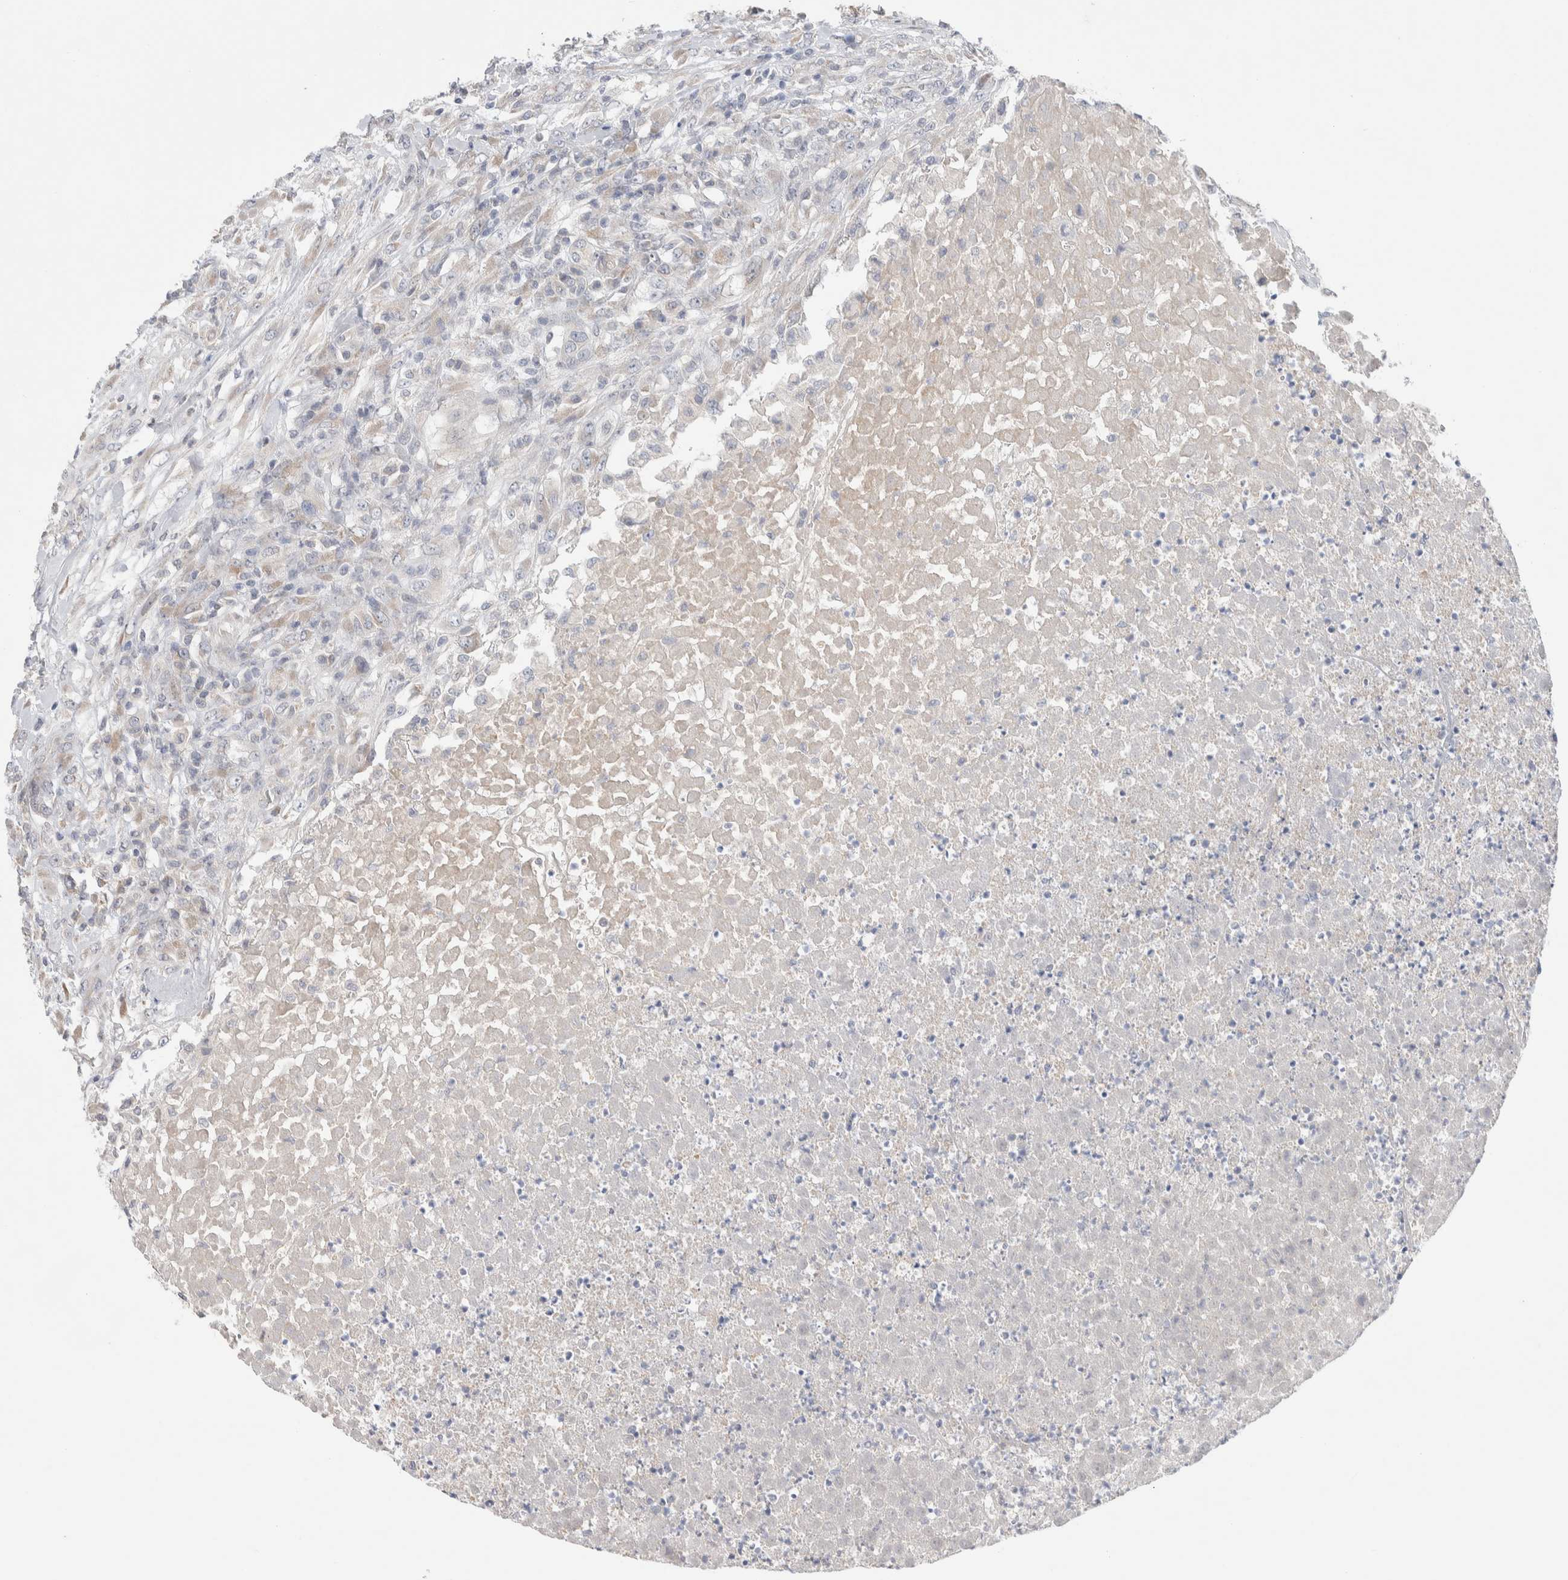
{"staining": {"intensity": "negative", "quantity": "none", "location": "none"}, "tissue": "testis cancer", "cell_type": "Tumor cells", "image_type": "cancer", "snomed": [{"axis": "morphology", "description": "Seminoma, NOS"}, {"axis": "topography", "description": "Testis"}], "caption": "IHC photomicrograph of neoplastic tissue: human seminoma (testis) stained with DAB (3,3'-diaminobenzidine) reveals no significant protein positivity in tumor cells. (DAB immunohistochemistry (IHC), high magnification).", "gene": "RUSF1", "patient": {"sex": "male", "age": 59}}